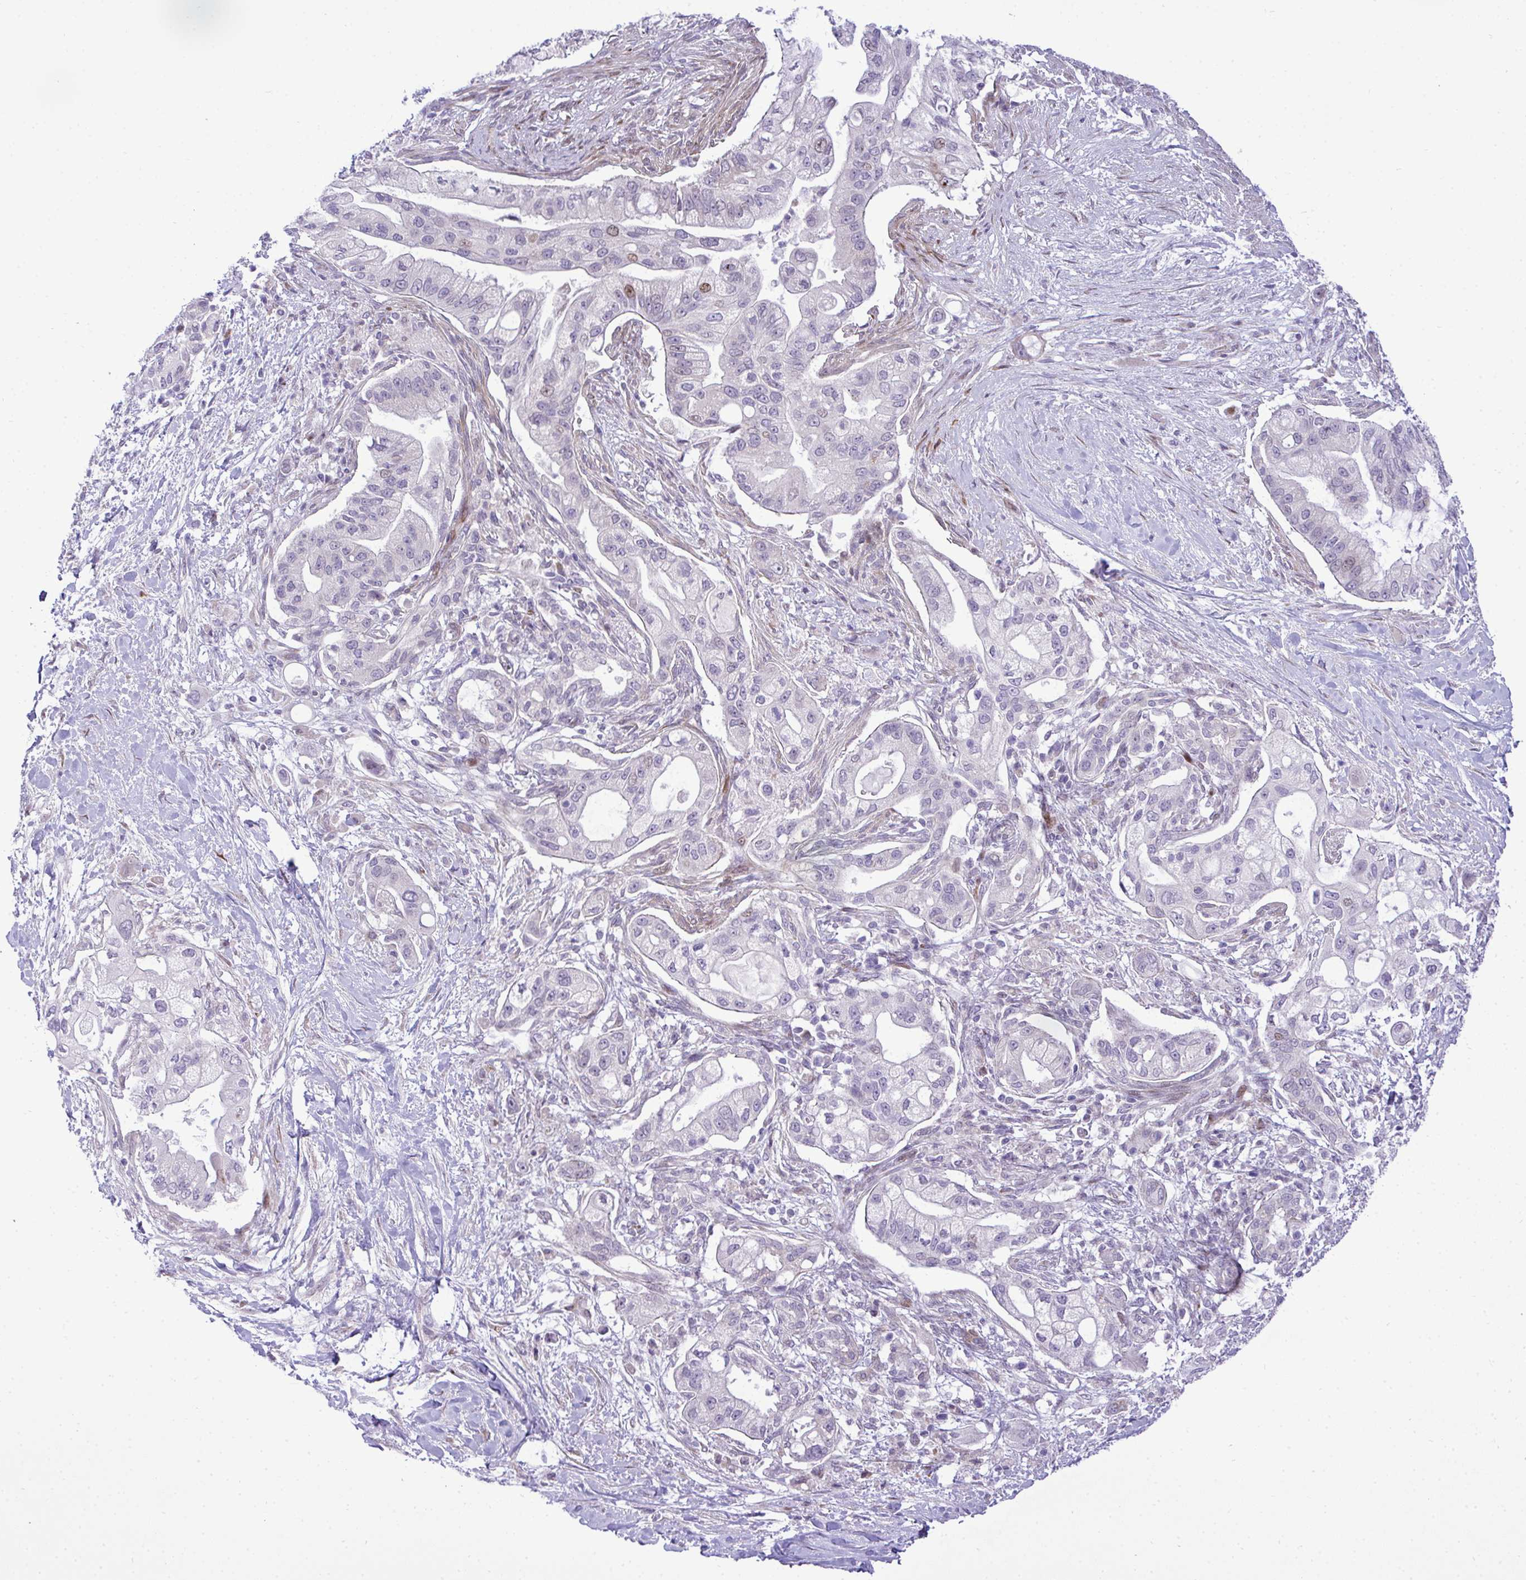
{"staining": {"intensity": "weak", "quantity": "<25%", "location": "nuclear"}, "tissue": "pancreatic cancer", "cell_type": "Tumor cells", "image_type": "cancer", "snomed": [{"axis": "morphology", "description": "Adenocarcinoma, NOS"}, {"axis": "topography", "description": "Pancreas"}], "caption": "Immunohistochemical staining of adenocarcinoma (pancreatic) exhibits no significant staining in tumor cells.", "gene": "CASTOR2", "patient": {"sex": "male", "age": 57}}